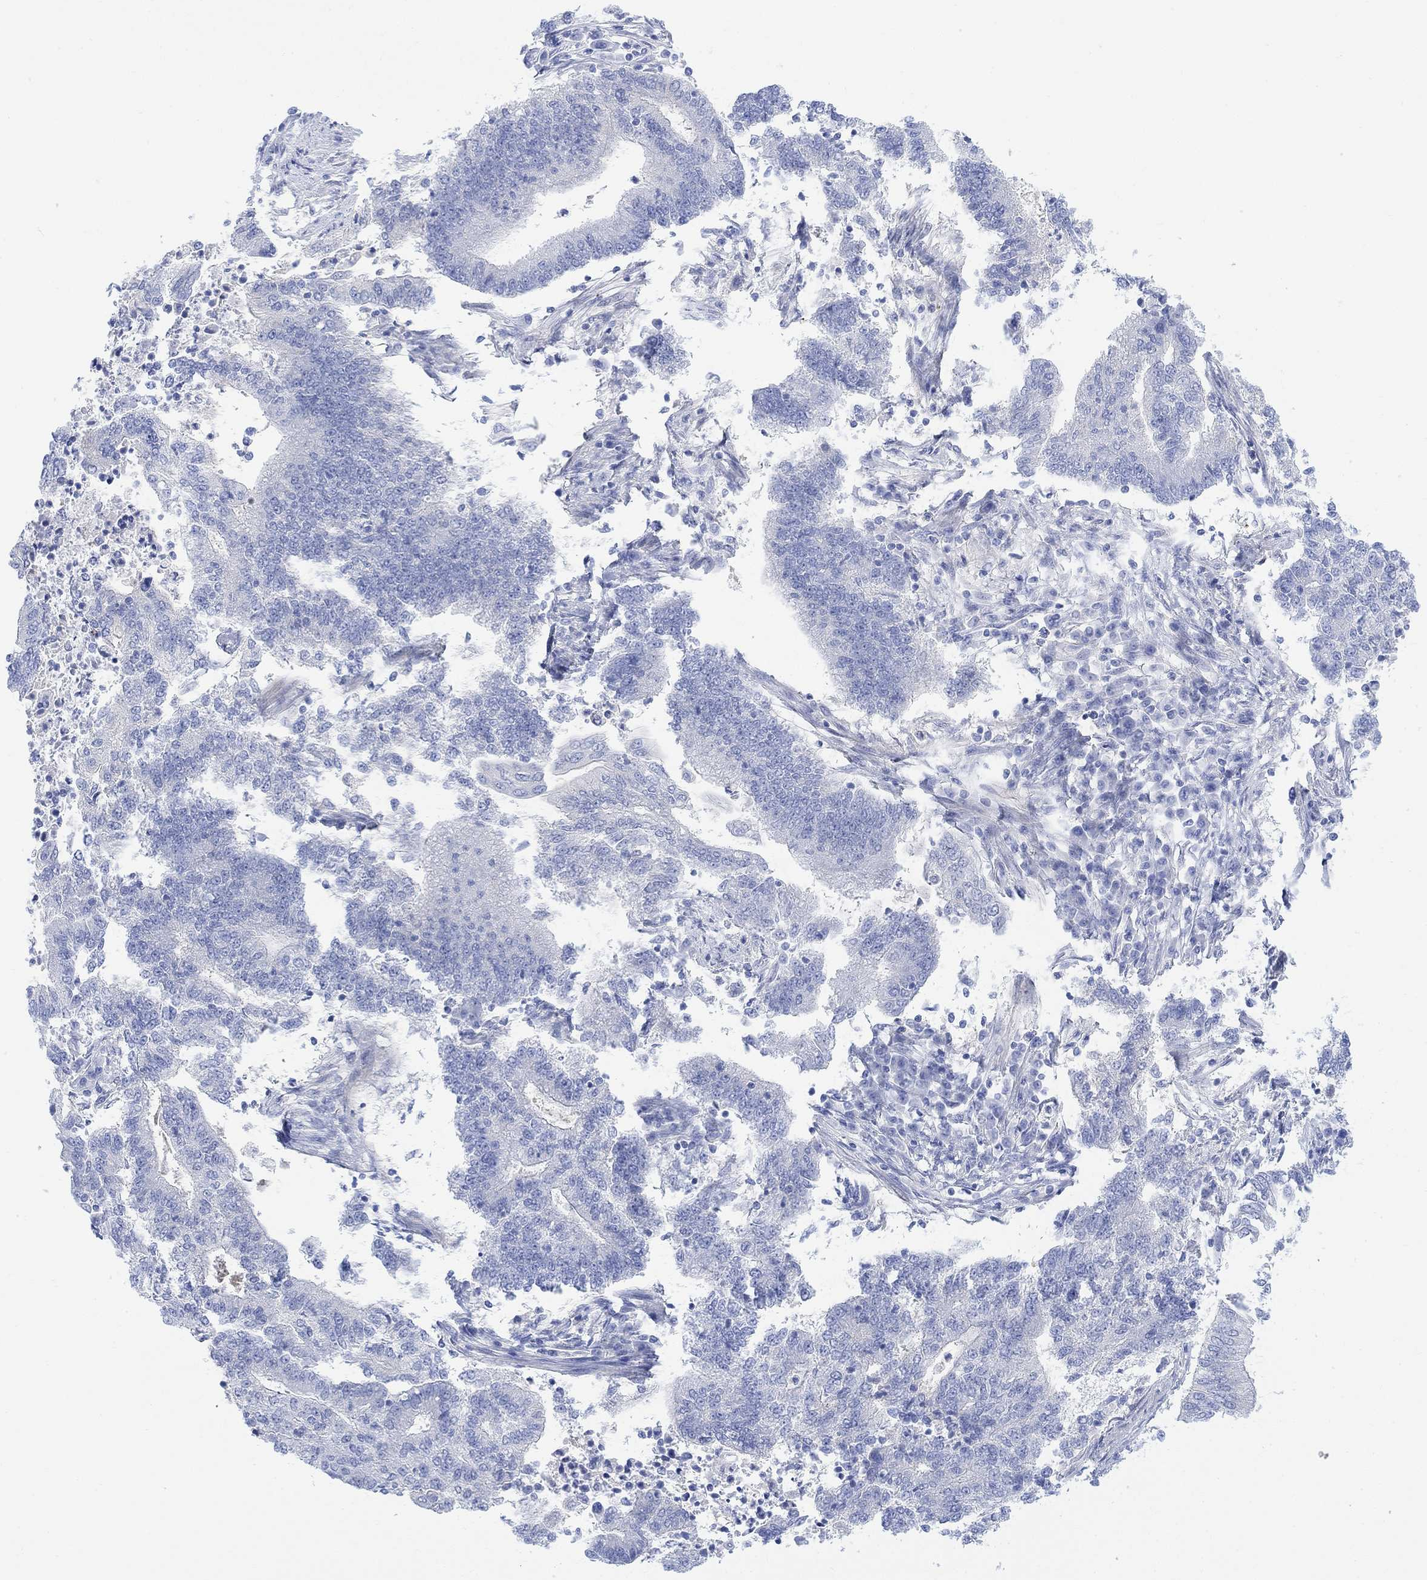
{"staining": {"intensity": "negative", "quantity": "none", "location": "none"}, "tissue": "endometrial cancer", "cell_type": "Tumor cells", "image_type": "cancer", "snomed": [{"axis": "morphology", "description": "Adenocarcinoma, NOS"}, {"axis": "topography", "description": "Uterus"}, {"axis": "topography", "description": "Endometrium"}], "caption": "Immunohistochemical staining of adenocarcinoma (endometrial) displays no significant expression in tumor cells. The staining was performed using DAB (3,3'-diaminobenzidine) to visualize the protein expression in brown, while the nuclei were stained in blue with hematoxylin (Magnification: 20x).", "gene": "TLDC2", "patient": {"sex": "female", "age": 54}}